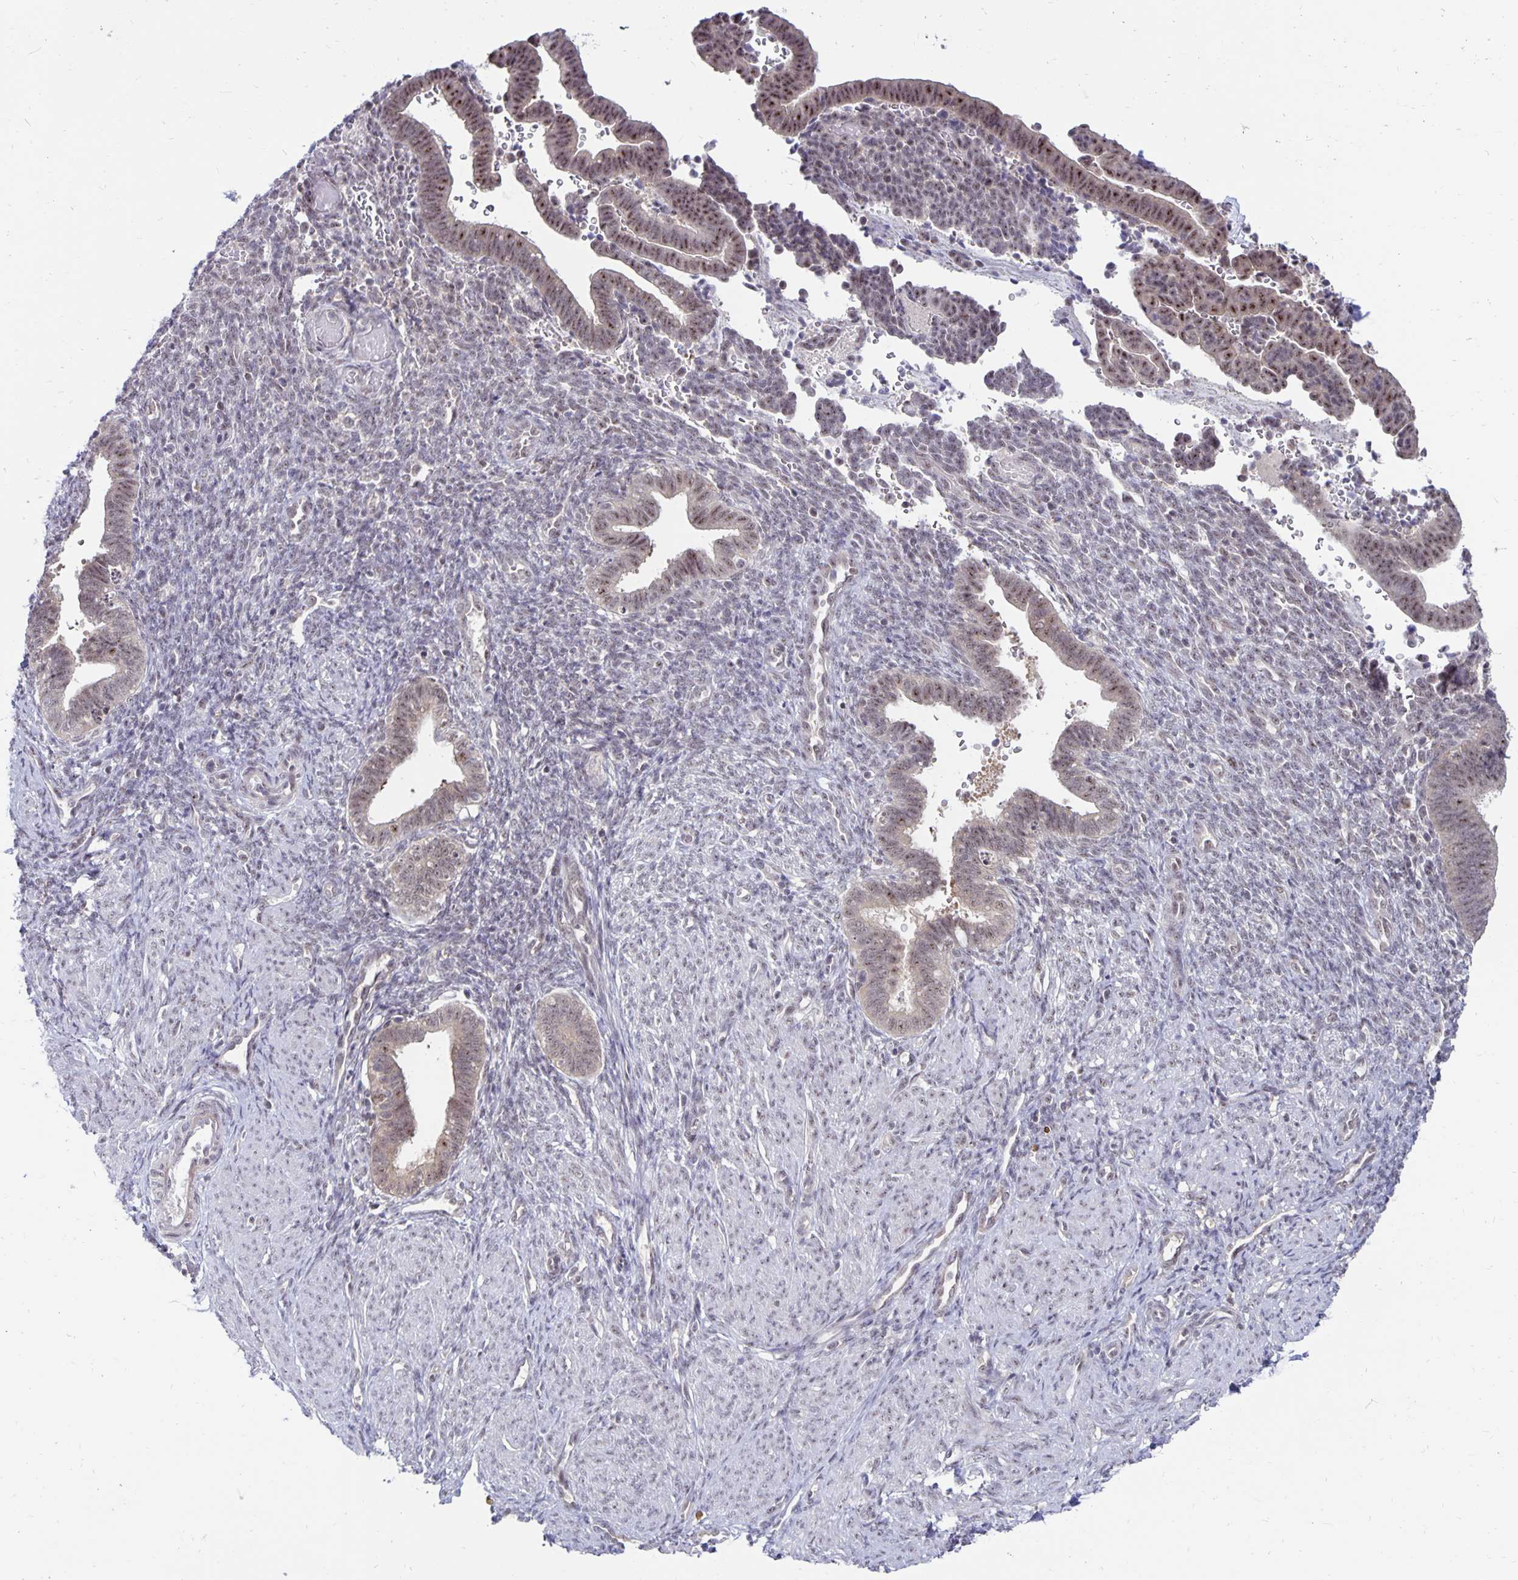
{"staining": {"intensity": "weak", "quantity": "<25%", "location": "nuclear"}, "tissue": "endometrium", "cell_type": "Cells in endometrial stroma", "image_type": "normal", "snomed": [{"axis": "morphology", "description": "Normal tissue, NOS"}, {"axis": "topography", "description": "Endometrium"}], "caption": "Immunohistochemistry (IHC) micrograph of benign human endometrium stained for a protein (brown), which demonstrates no expression in cells in endometrial stroma.", "gene": "EXOC6B", "patient": {"sex": "female", "age": 34}}